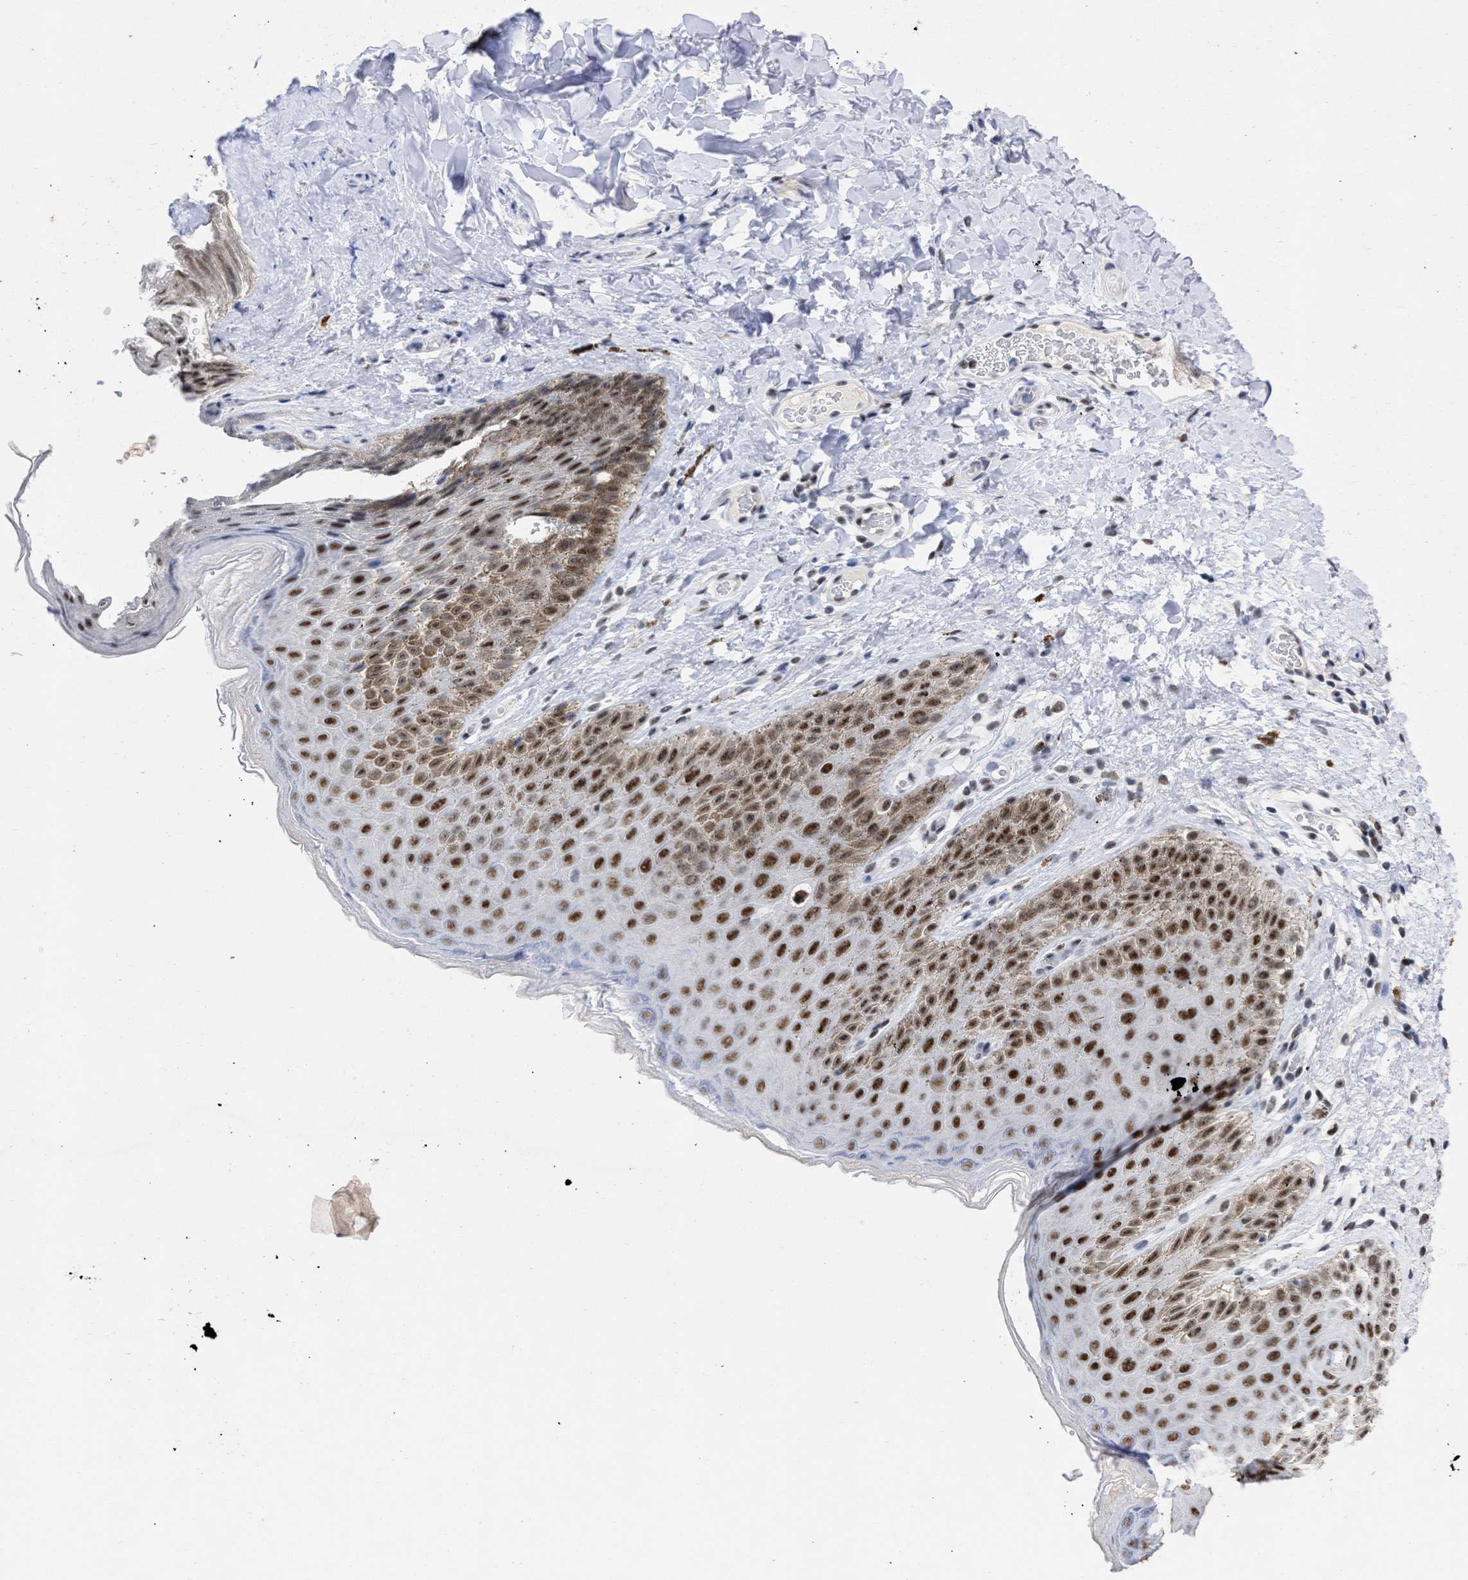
{"staining": {"intensity": "strong", "quantity": ">75%", "location": "nuclear"}, "tissue": "skin", "cell_type": "Epidermal cells", "image_type": "normal", "snomed": [{"axis": "morphology", "description": "Normal tissue, NOS"}, {"axis": "topography", "description": "Anal"}], "caption": "Epidermal cells reveal high levels of strong nuclear staining in about >75% of cells in normal skin.", "gene": "DDX41", "patient": {"sex": "male", "age": 44}}